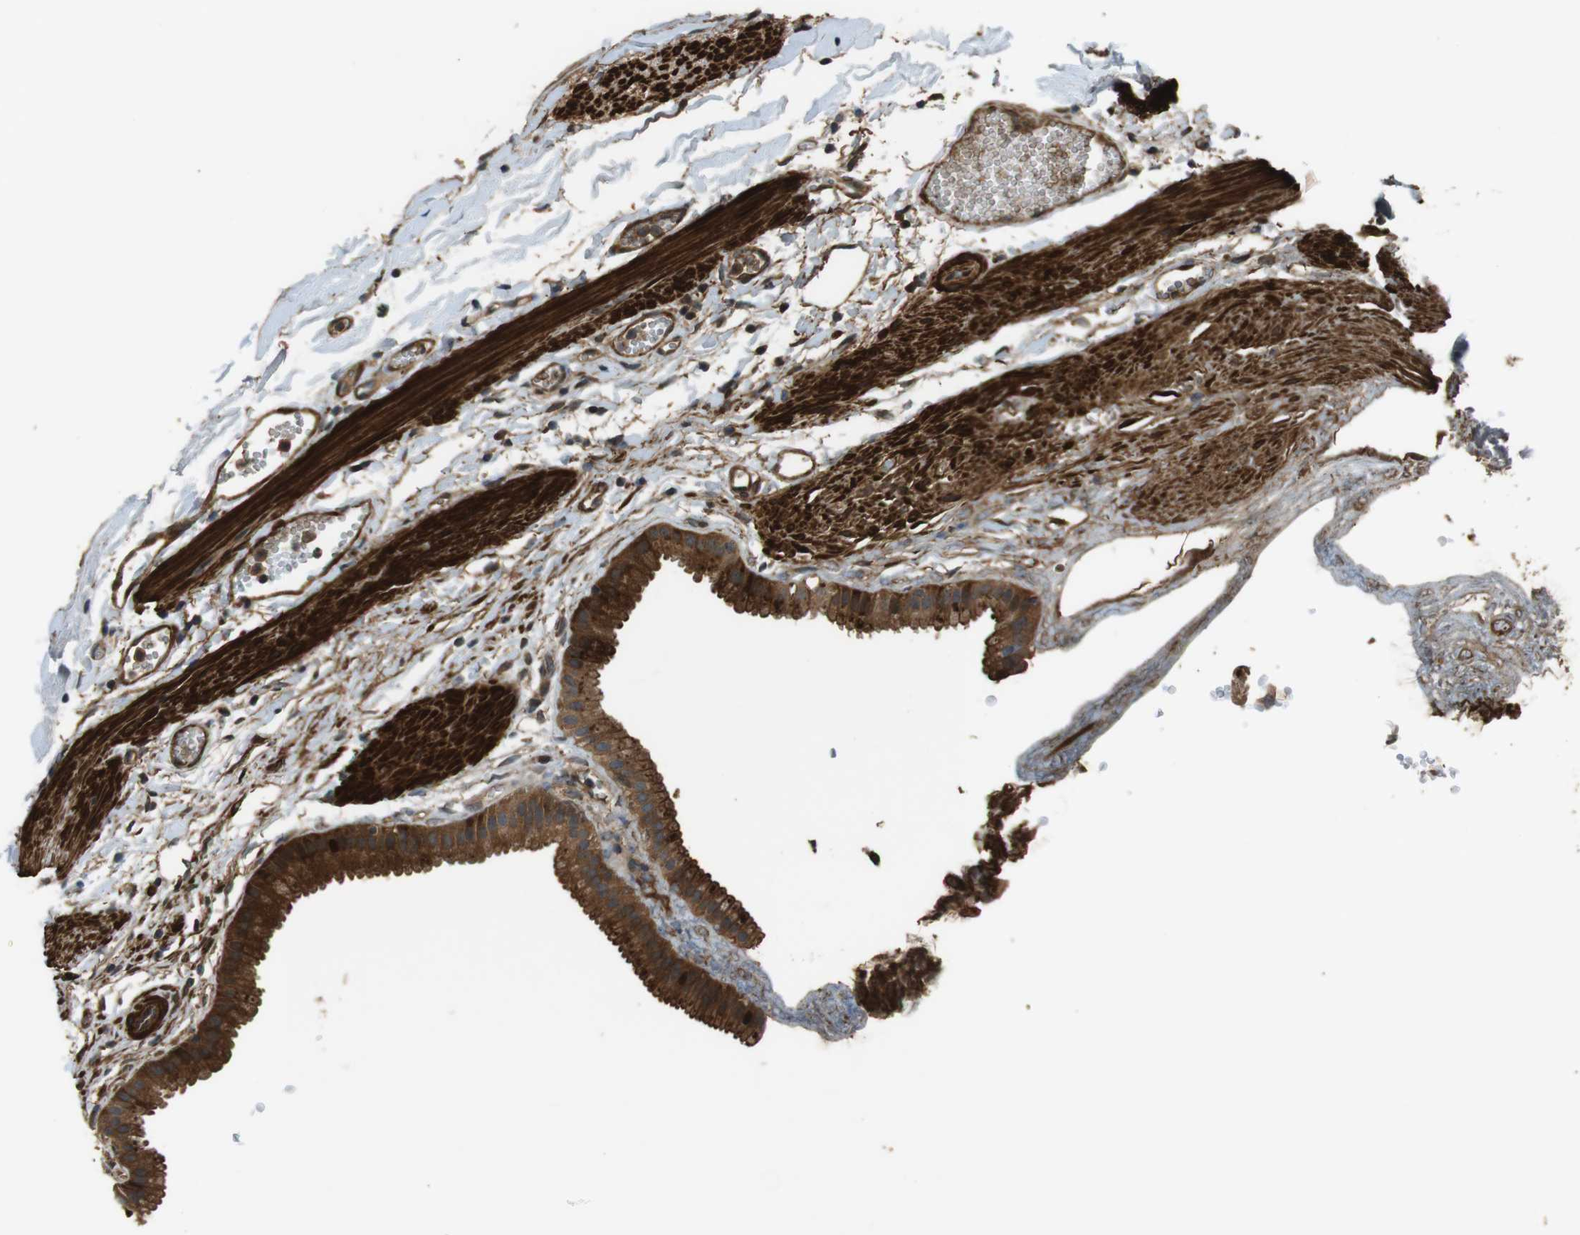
{"staining": {"intensity": "strong", "quantity": ">75%", "location": "cytoplasmic/membranous"}, "tissue": "gallbladder", "cell_type": "Glandular cells", "image_type": "normal", "snomed": [{"axis": "morphology", "description": "Normal tissue, NOS"}, {"axis": "topography", "description": "Gallbladder"}], "caption": "High-power microscopy captured an immunohistochemistry (IHC) photomicrograph of unremarkable gallbladder, revealing strong cytoplasmic/membranous positivity in about >75% of glandular cells. (Brightfield microscopy of DAB IHC at high magnification).", "gene": "MSRB3", "patient": {"sex": "female", "age": 64}}